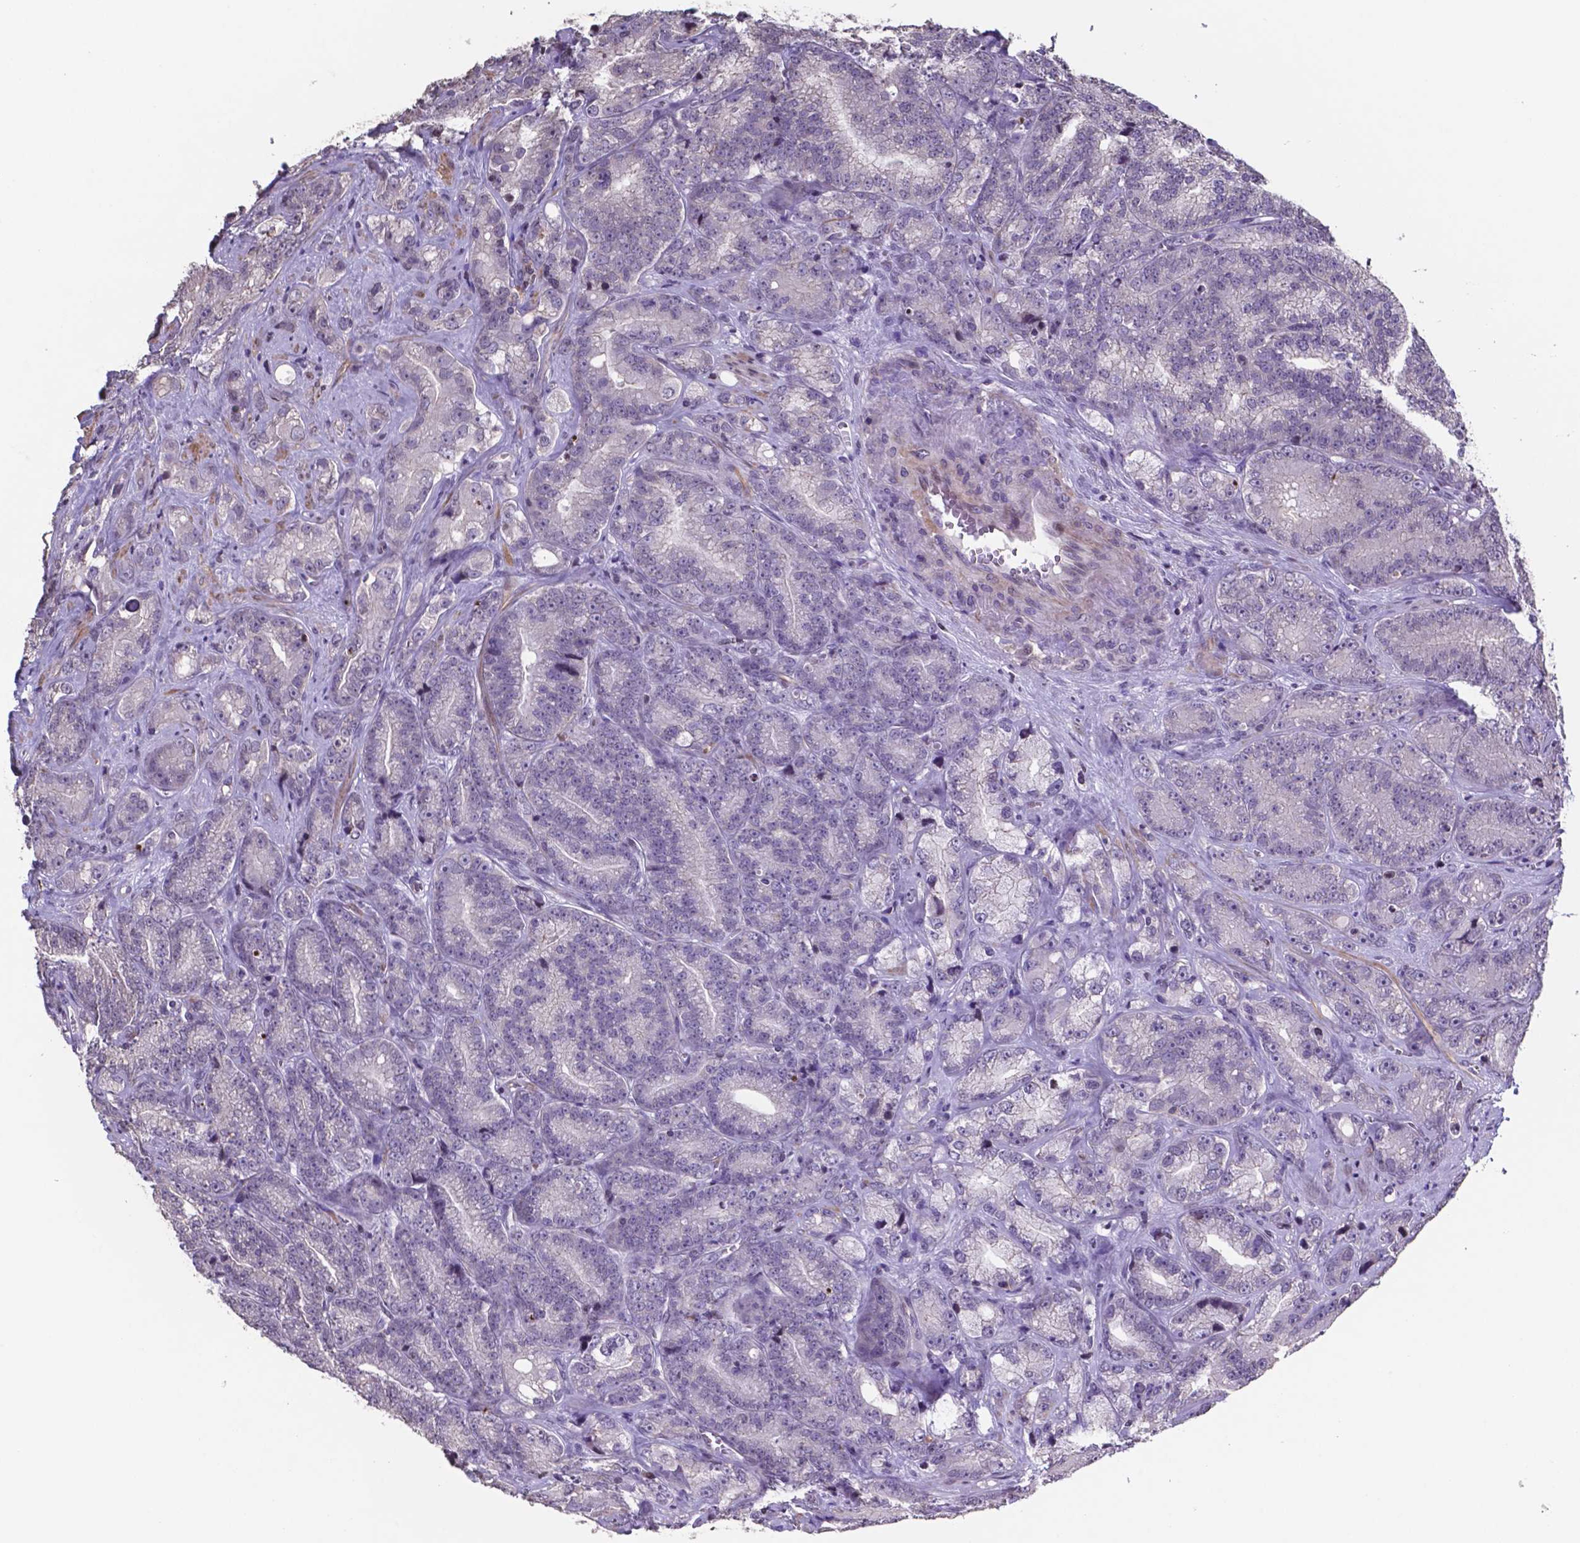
{"staining": {"intensity": "negative", "quantity": "none", "location": "none"}, "tissue": "prostate cancer", "cell_type": "Tumor cells", "image_type": "cancer", "snomed": [{"axis": "morphology", "description": "Adenocarcinoma, NOS"}, {"axis": "topography", "description": "Prostate"}], "caption": "Immunohistochemistry (IHC) histopathology image of neoplastic tissue: adenocarcinoma (prostate) stained with DAB (3,3'-diaminobenzidine) shows no significant protein staining in tumor cells. The staining was performed using DAB (3,3'-diaminobenzidine) to visualize the protein expression in brown, while the nuclei were stained in blue with hematoxylin (Magnification: 20x).", "gene": "MLC1", "patient": {"sex": "male", "age": 63}}